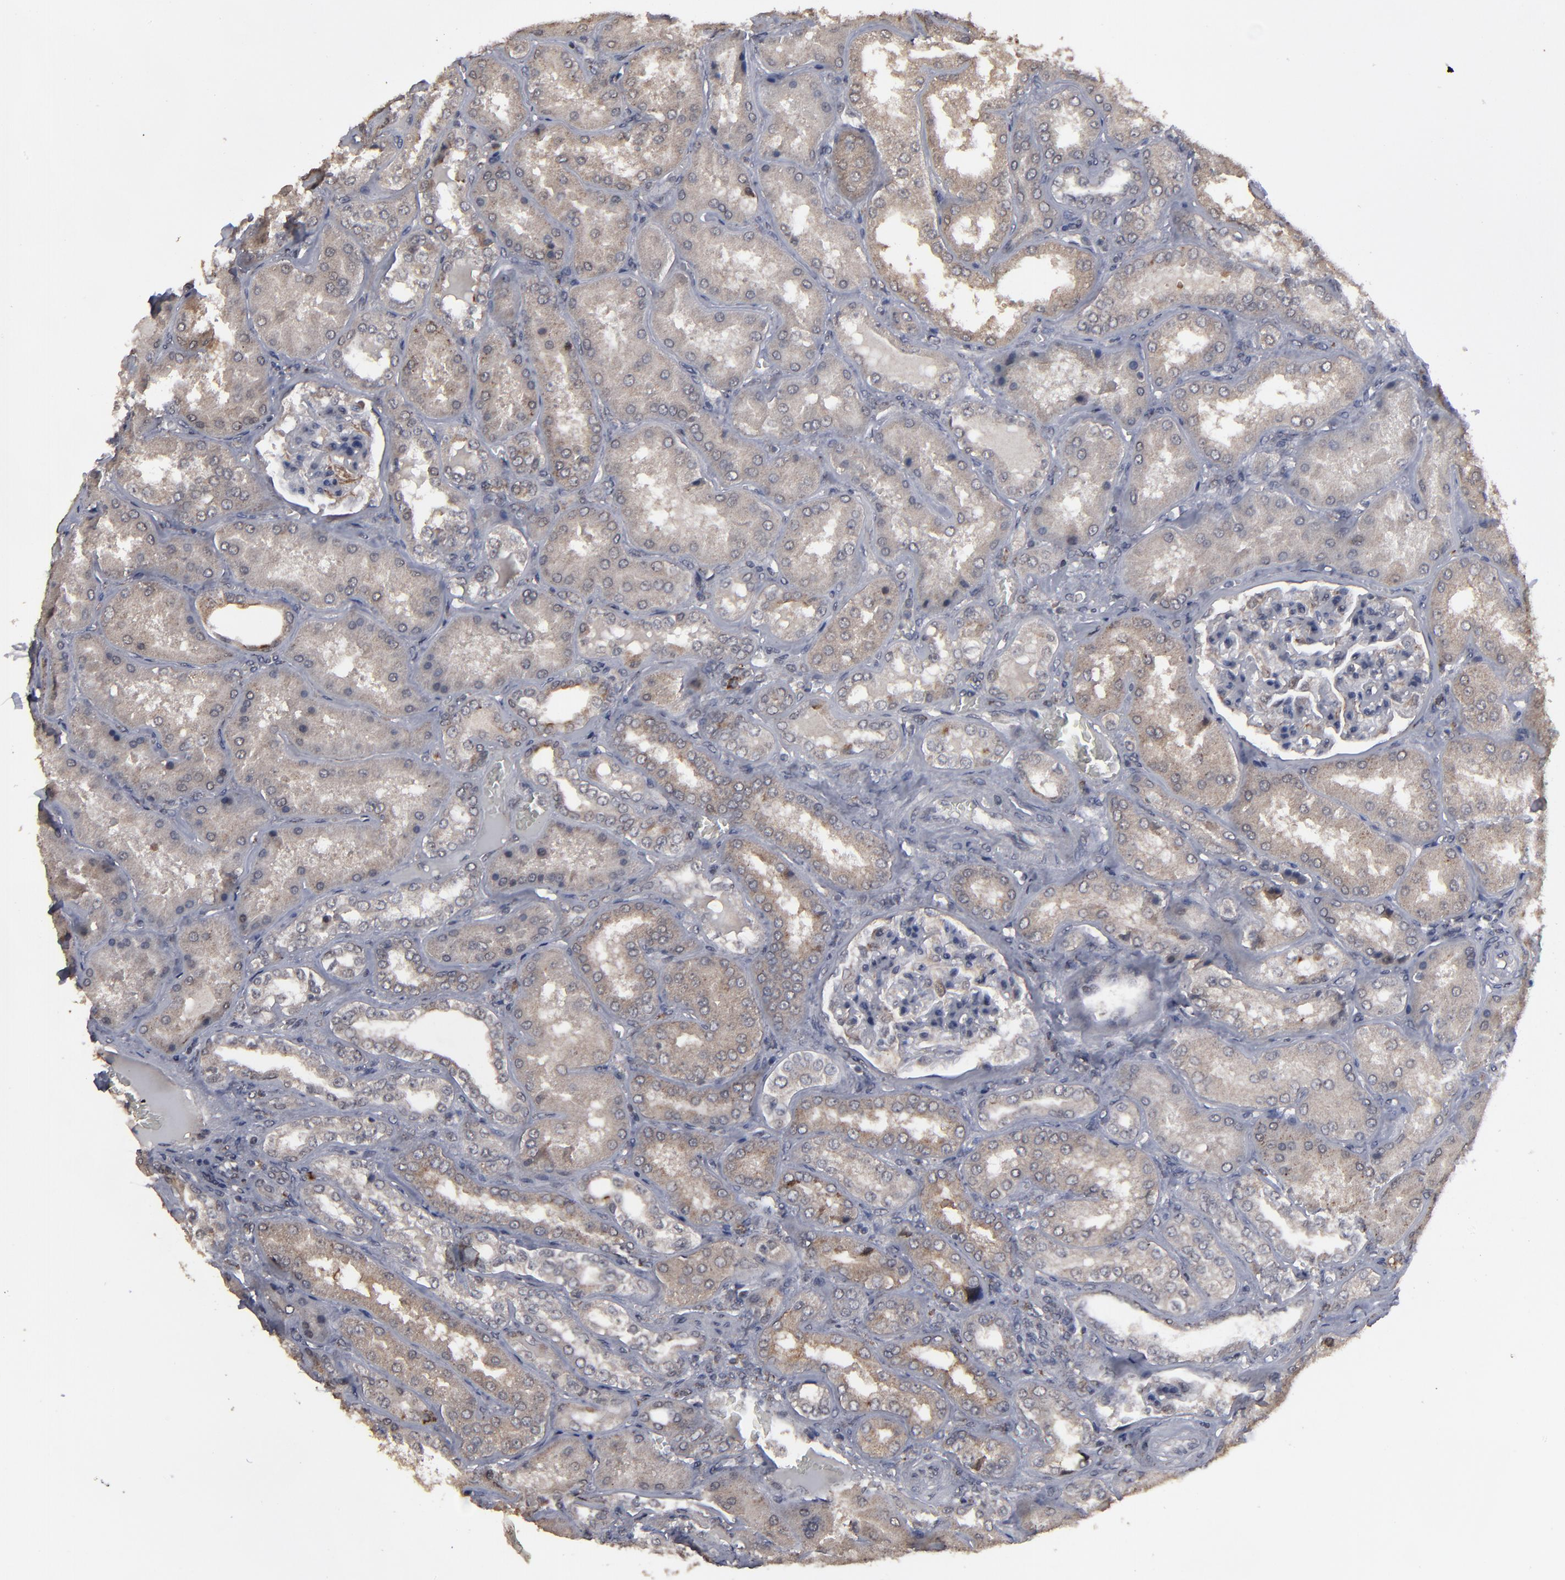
{"staining": {"intensity": "weak", "quantity": "<25%", "location": "nuclear"}, "tissue": "kidney", "cell_type": "Cells in glomeruli", "image_type": "normal", "snomed": [{"axis": "morphology", "description": "Normal tissue, NOS"}, {"axis": "topography", "description": "Kidney"}], "caption": "Immunohistochemistry micrograph of normal kidney: human kidney stained with DAB exhibits no significant protein staining in cells in glomeruli.", "gene": "SLC22A17", "patient": {"sex": "female", "age": 56}}